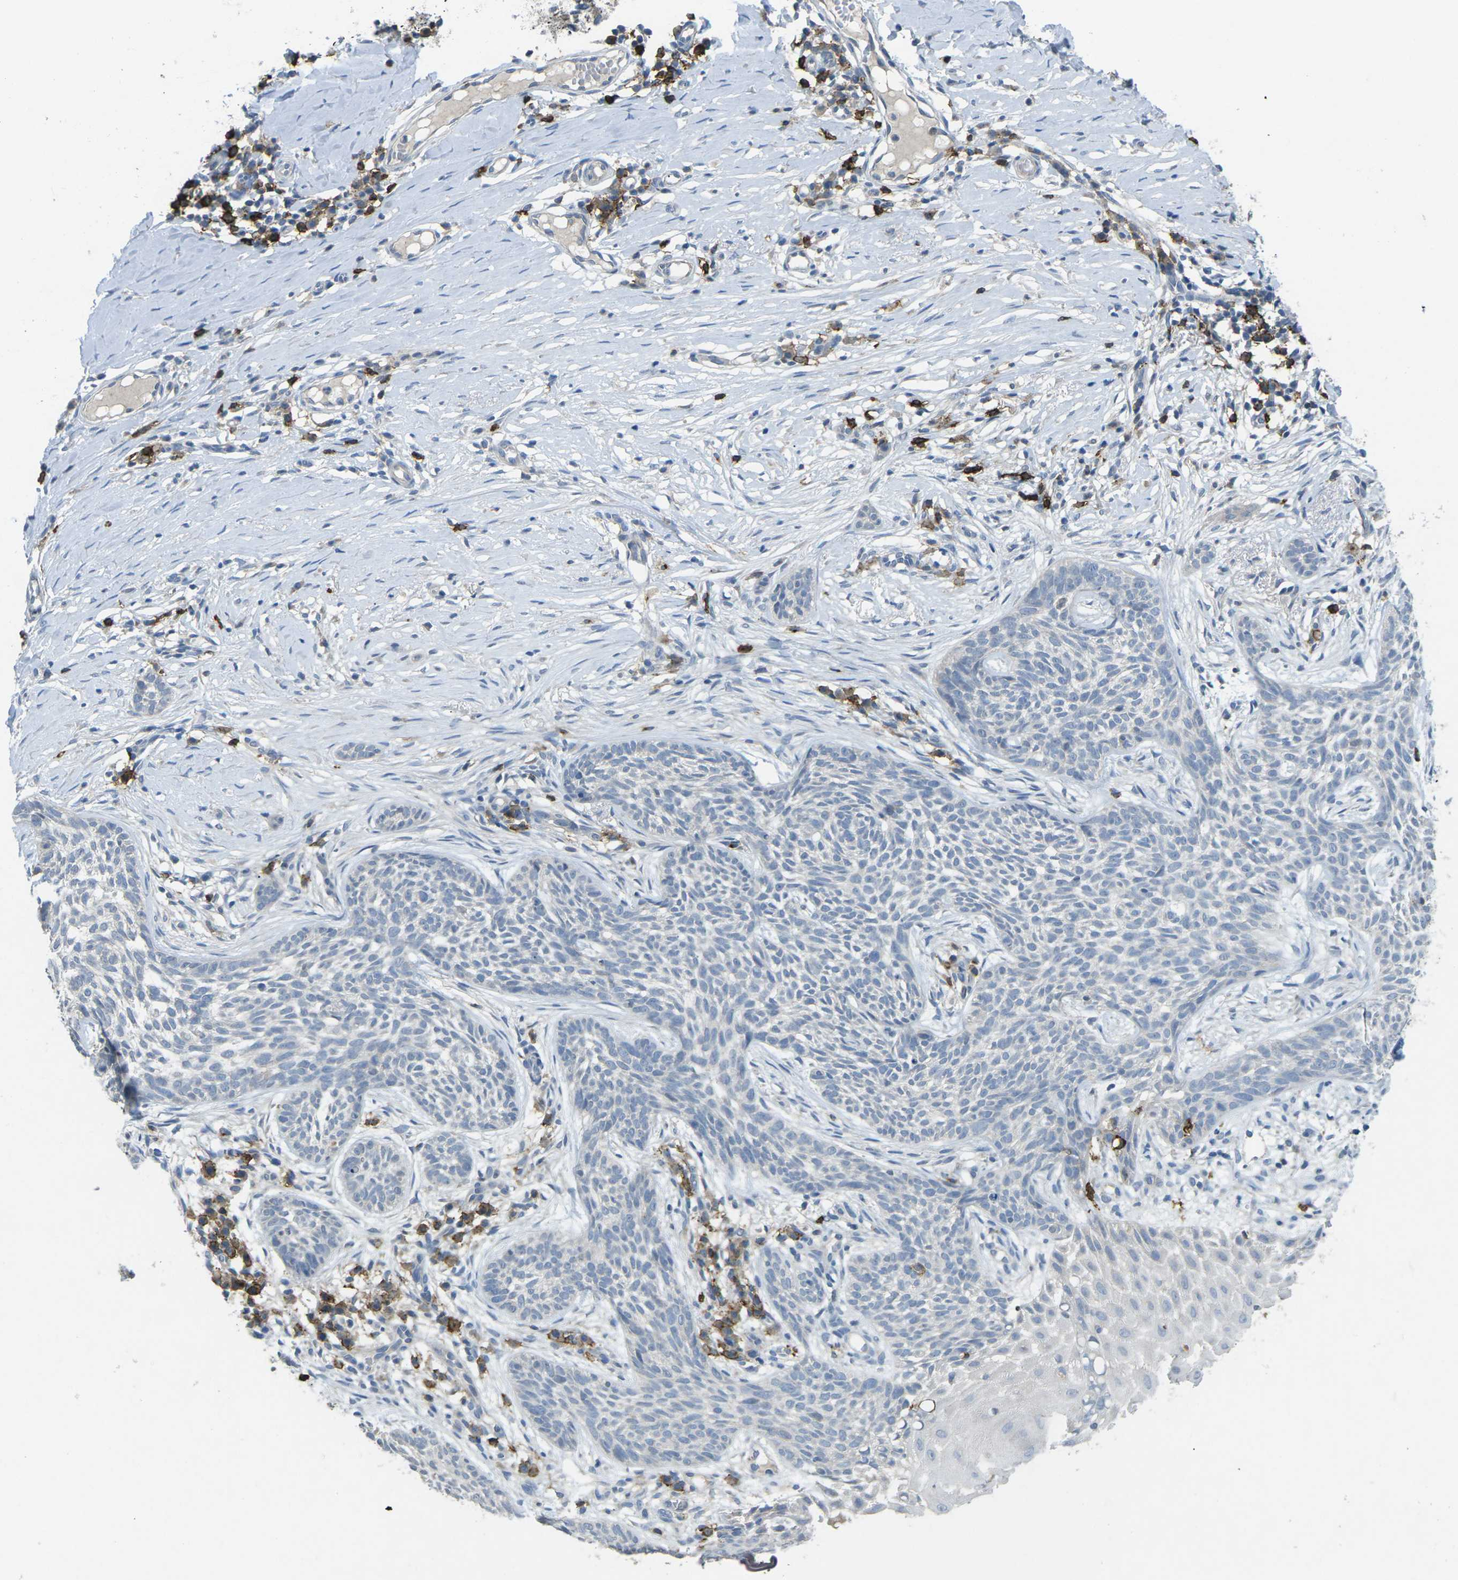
{"staining": {"intensity": "negative", "quantity": "none", "location": "none"}, "tissue": "skin cancer", "cell_type": "Tumor cells", "image_type": "cancer", "snomed": [{"axis": "morphology", "description": "Basal cell carcinoma"}, {"axis": "topography", "description": "Skin"}], "caption": "The histopathology image exhibits no staining of tumor cells in skin basal cell carcinoma.", "gene": "CD19", "patient": {"sex": "female", "age": 59}}